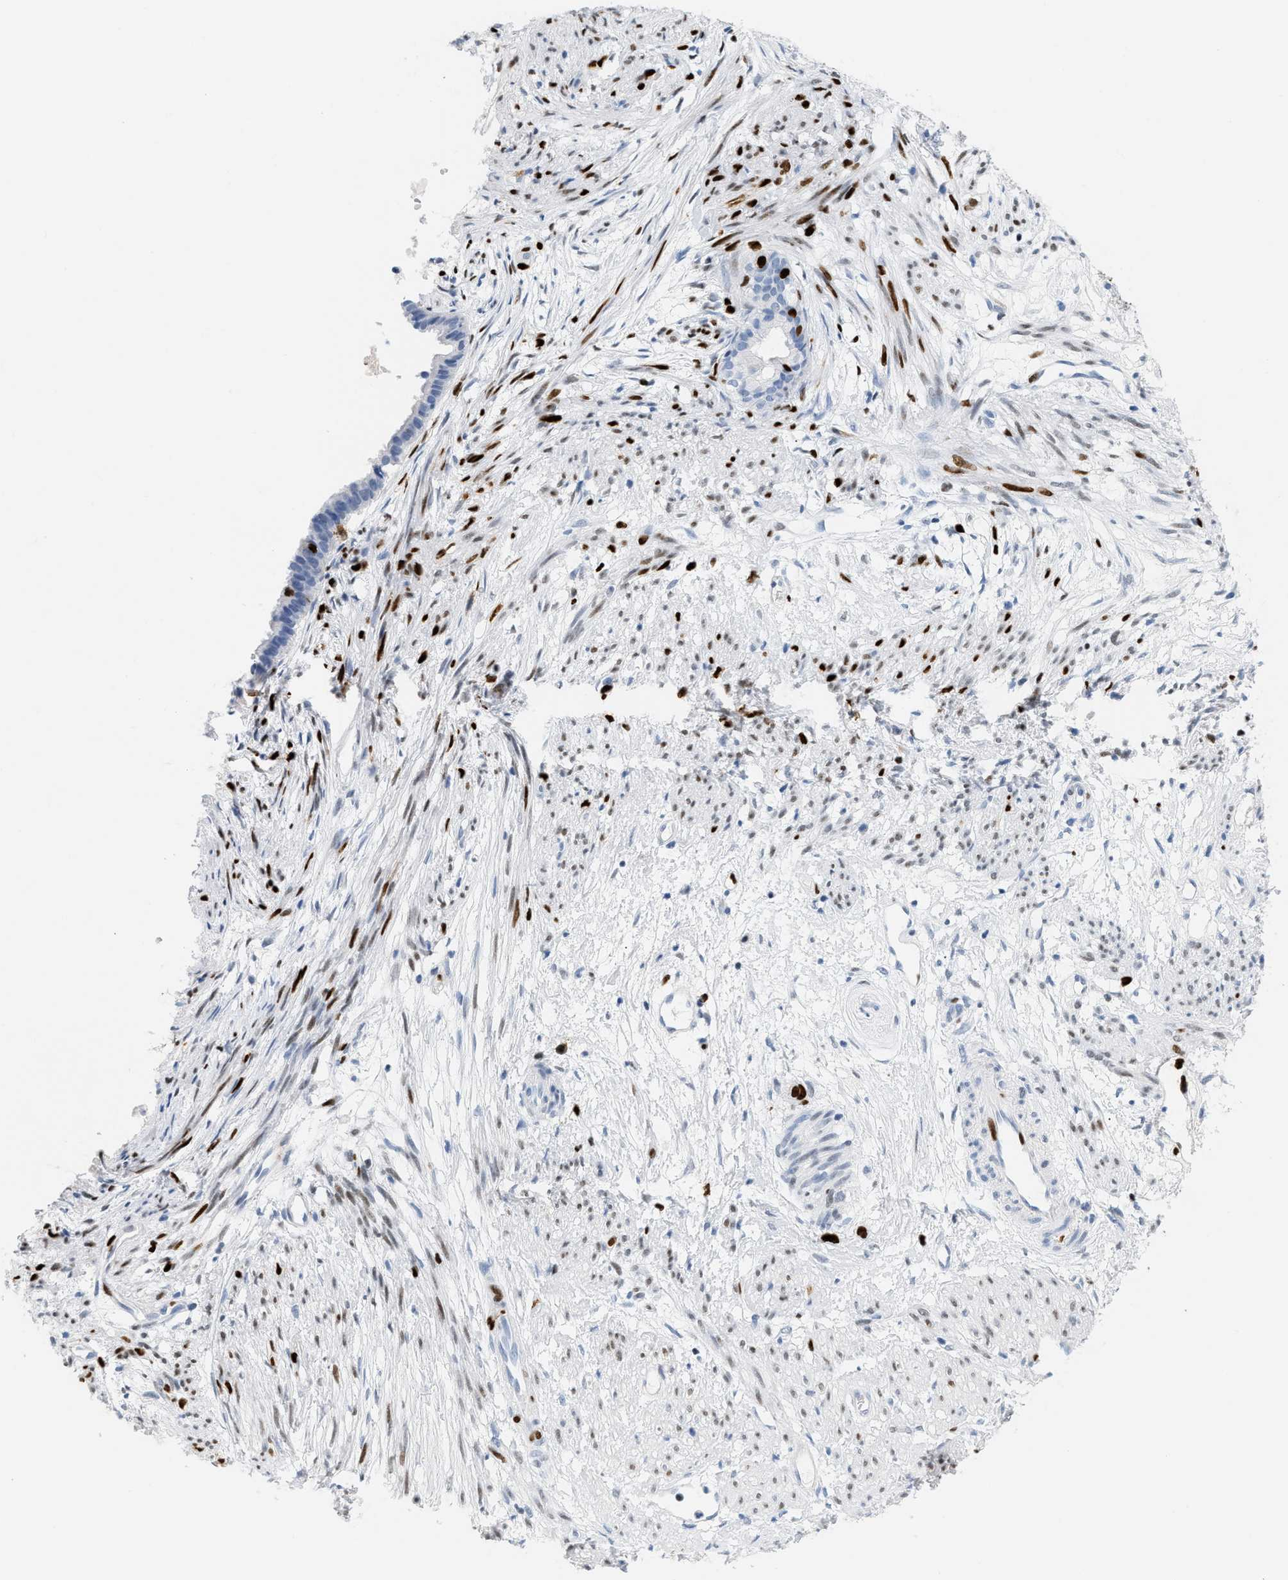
{"staining": {"intensity": "strong", "quantity": "25%-75%", "location": "nuclear"}, "tissue": "cervical cancer", "cell_type": "Tumor cells", "image_type": "cancer", "snomed": [{"axis": "morphology", "description": "Normal tissue, NOS"}, {"axis": "morphology", "description": "Adenocarcinoma, NOS"}, {"axis": "topography", "description": "Cervix"}, {"axis": "topography", "description": "Endometrium"}], "caption": "Immunohistochemistry (IHC) (DAB) staining of human adenocarcinoma (cervical) exhibits strong nuclear protein positivity in about 25%-75% of tumor cells.", "gene": "MCM7", "patient": {"sex": "female", "age": 86}}